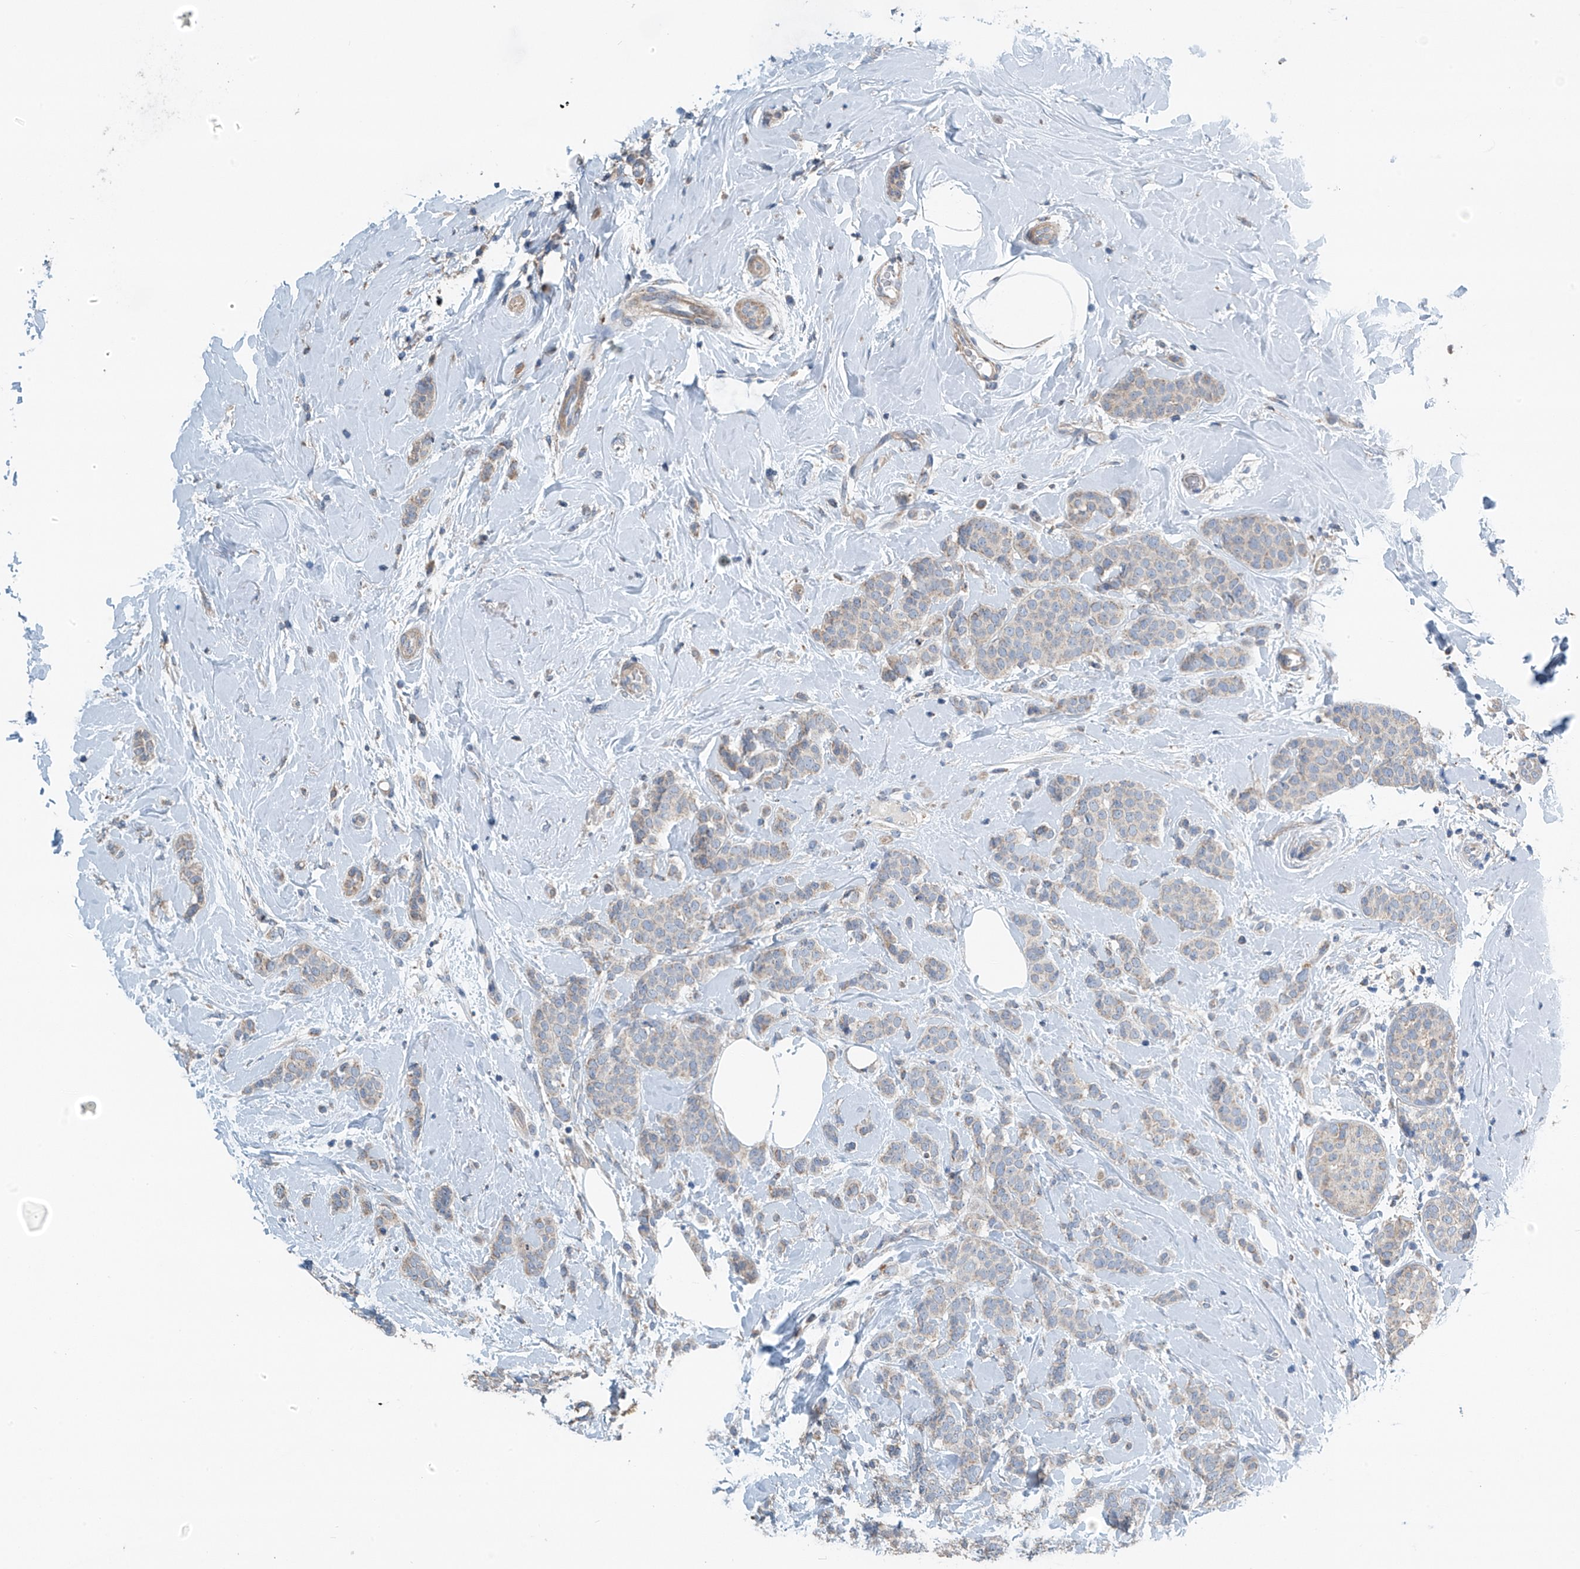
{"staining": {"intensity": "weak", "quantity": "<25%", "location": "cytoplasmic/membranous"}, "tissue": "breast cancer", "cell_type": "Tumor cells", "image_type": "cancer", "snomed": [{"axis": "morphology", "description": "Lobular carcinoma, in situ"}, {"axis": "morphology", "description": "Lobular carcinoma"}, {"axis": "topography", "description": "Breast"}], "caption": "This is a image of immunohistochemistry staining of breast cancer, which shows no expression in tumor cells.", "gene": "SYN3", "patient": {"sex": "female", "age": 41}}